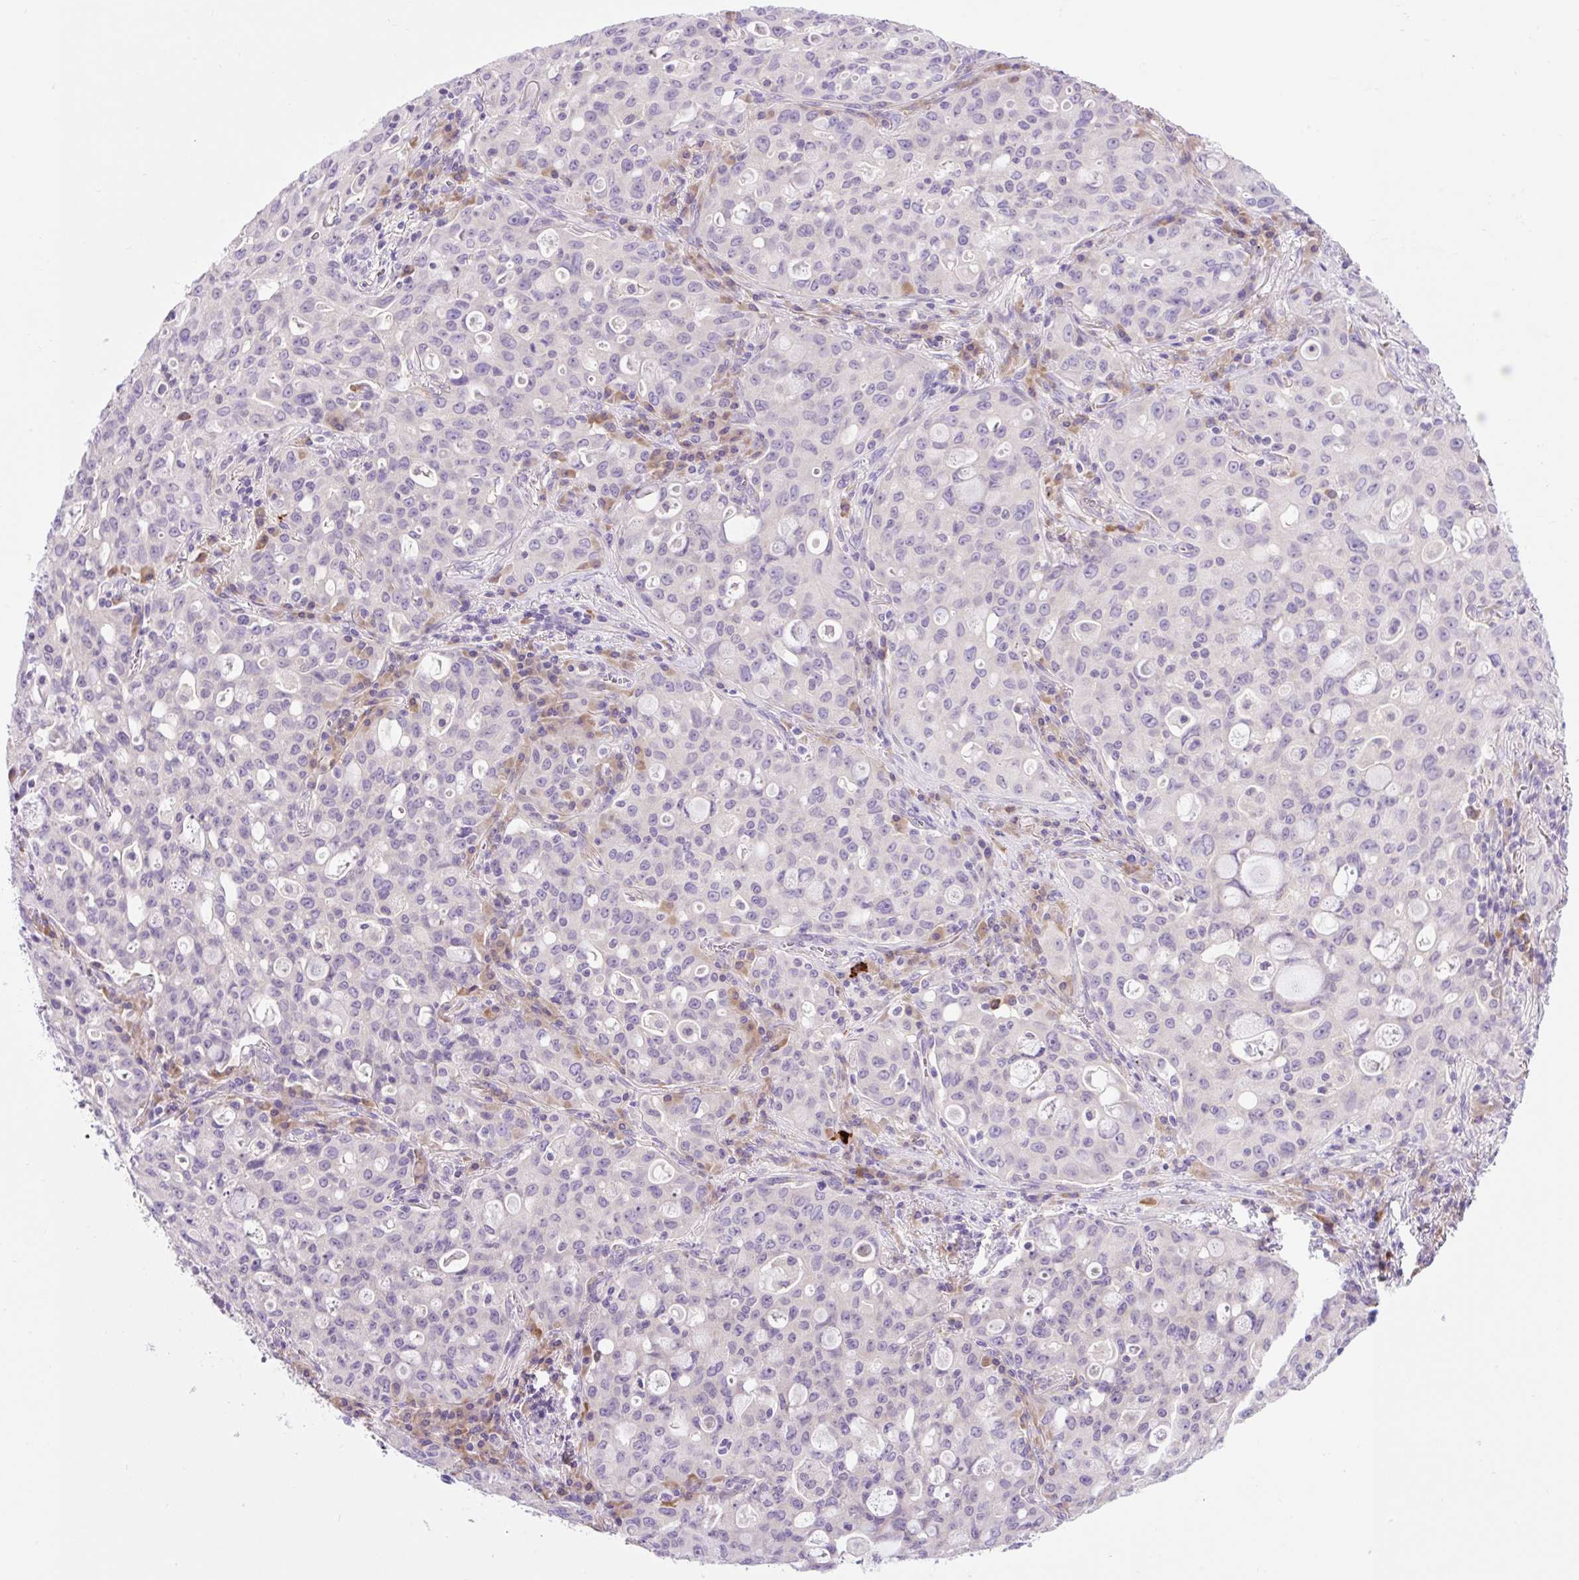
{"staining": {"intensity": "negative", "quantity": "none", "location": "none"}, "tissue": "lung cancer", "cell_type": "Tumor cells", "image_type": "cancer", "snomed": [{"axis": "morphology", "description": "Adenocarcinoma, NOS"}, {"axis": "topography", "description": "Lung"}], "caption": "Immunohistochemistry histopathology image of neoplastic tissue: lung cancer (adenocarcinoma) stained with DAB (3,3'-diaminobenzidine) demonstrates no significant protein staining in tumor cells.", "gene": "CELF6", "patient": {"sex": "female", "age": 44}}